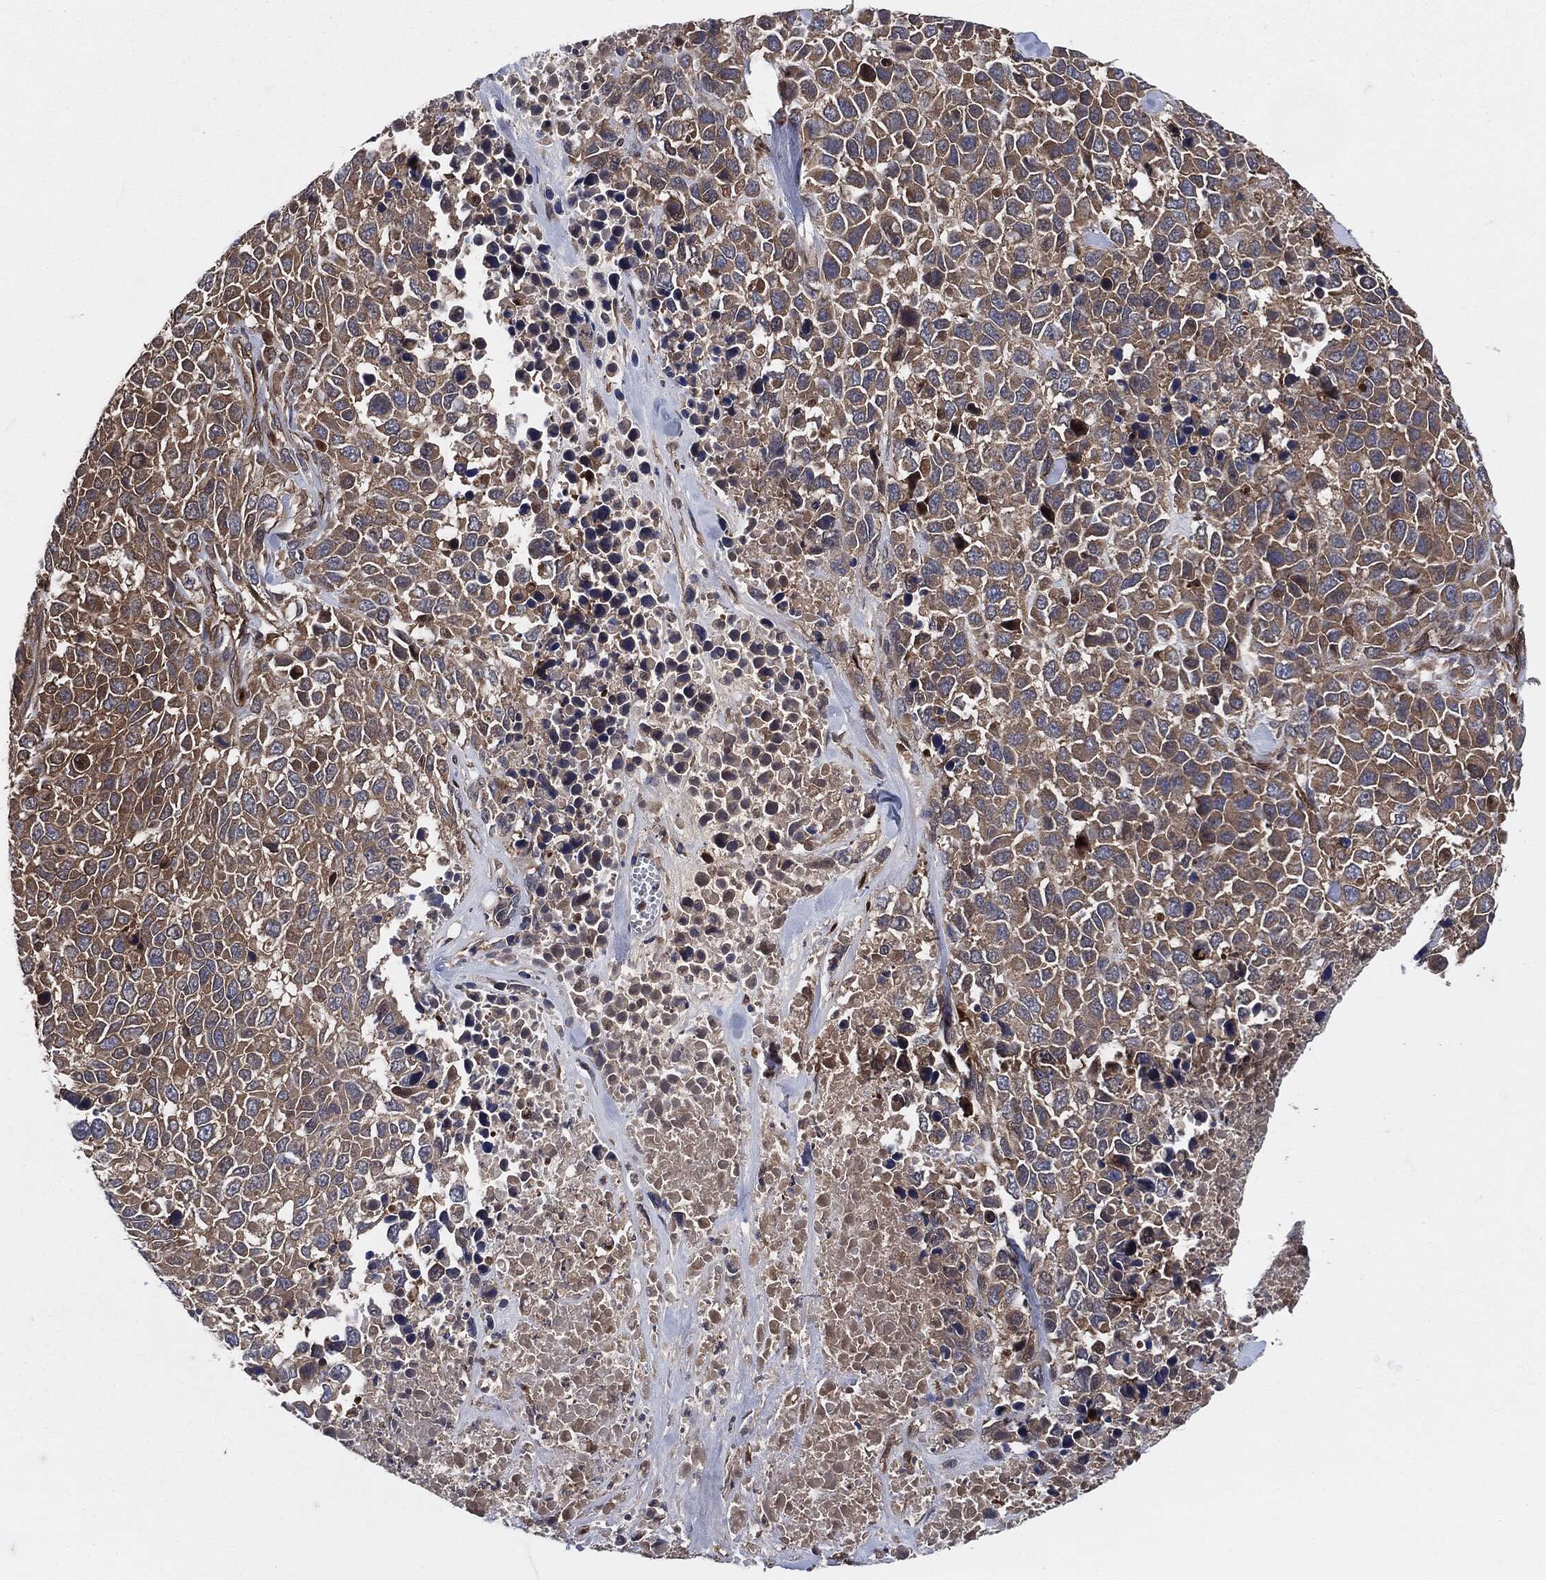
{"staining": {"intensity": "weak", "quantity": "25%-75%", "location": "cytoplasmic/membranous"}, "tissue": "melanoma", "cell_type": "Tumor cells", "image_type": "cancer", "snomed": [{"axis": "morphology", "description": "Malignant melanoma, Metastatic site"}, {"axis": "topography", "description": "Skin"}], "caption": "Malignant melanoma (metastatic site) was stained to show a protein in brown. There is low levels of weak cytoplasmic/membranous positivity in approximately 25%-75% of tumor cells.", "gene": "XPNPEP1", "patient": {"sex": "male", "age": 84}}